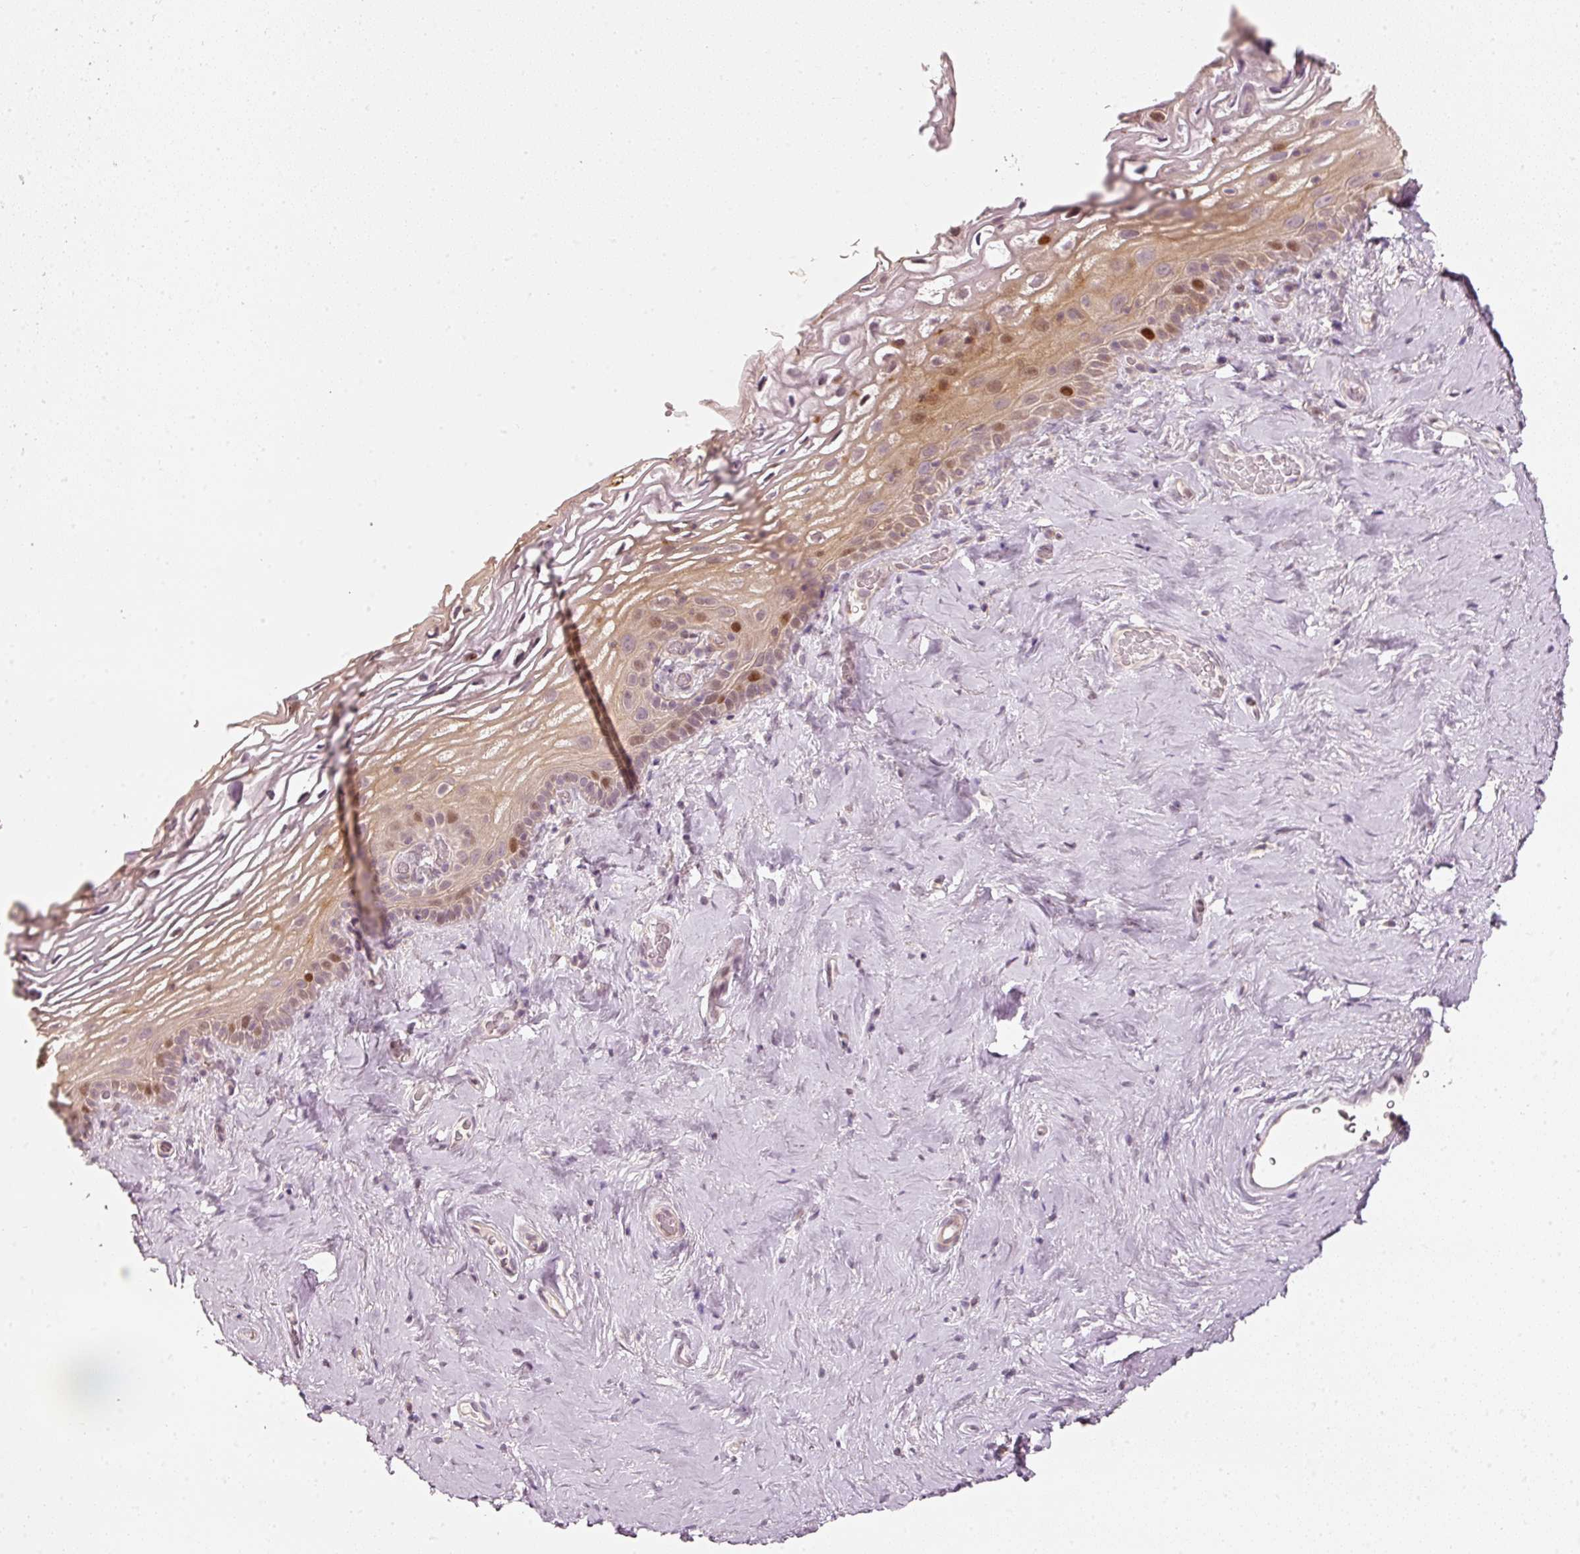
{"staining": {"intensity": "moderate", "quantity": "25%-75%", "location": "cytoplasmic/membranous,nuclear"}, "tissue": "vagina", "cell_type": "Squamous epithelial cells", "image_type": "normal", "snomed": [{"axis": "morphology", "description": "Normal tissue, NOS"}, {"axis": "morphology", "description": "Adenocarcinoma, NOS"}, {"axis": "topography", "description": "Rectum"}, {"axis": "topography", "description": "Vagina"}, {"axis": "topography", "description": "Peripheral nerve tissue"}], "caption": "Squamous epithelial cells exhibit moderate cytoplasmic/membranous,nuclear staining in about 25%-75% of cells in unremarkable vagina.", "gene": "TREX2", "patient": {"sex": "female", "age": 71}}